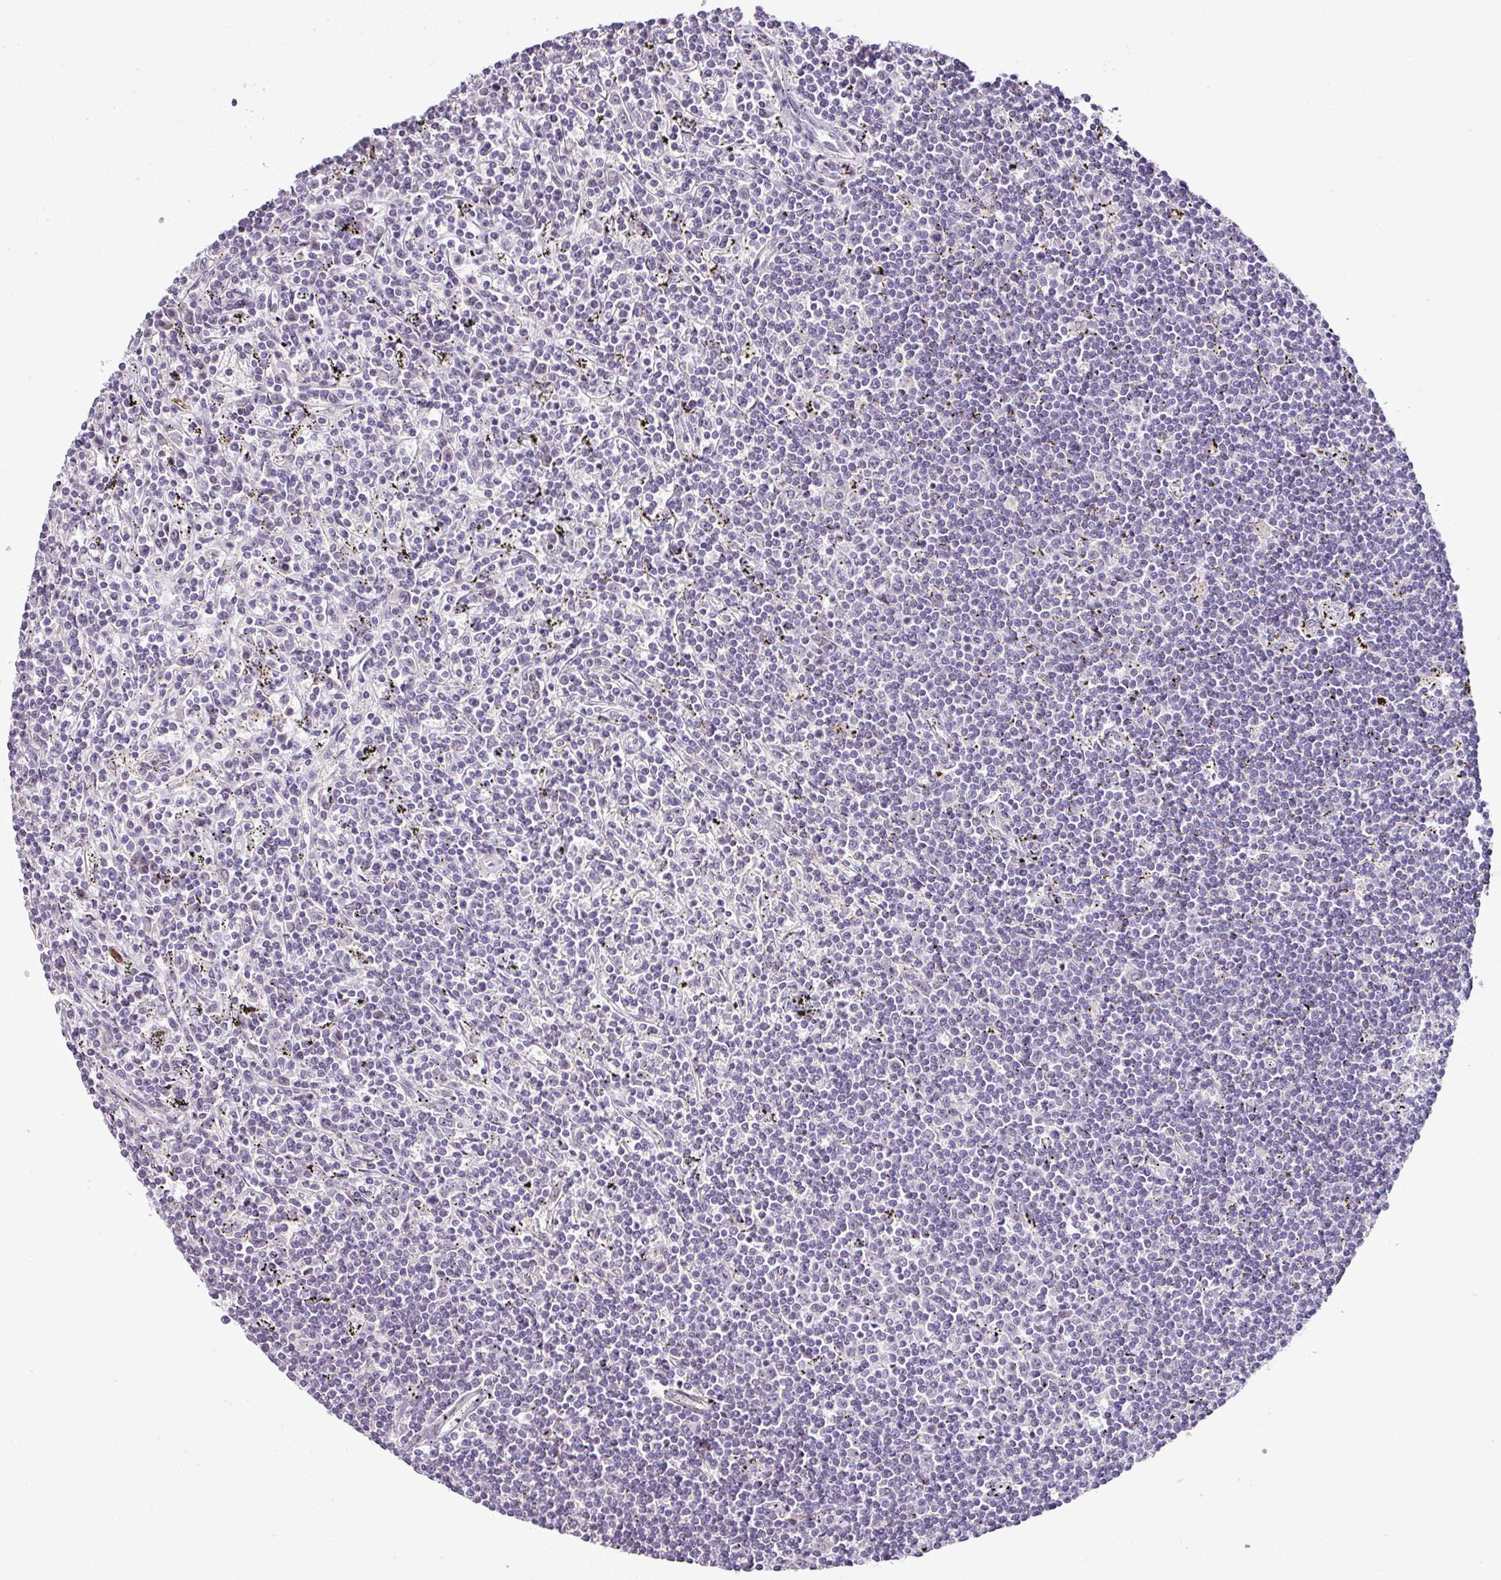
{"staining": {"intensity": "negative", "quantity": "none", "location": "none"}, "tissue": "lymphoma", "cell_type": "Tumor cells", "image_type": "cancer", "snomed": [{"axis": "morphology", "description": "Malignant lymphoma, non-Hodgkin's type, Low grade"}, {"axis": "topography", "description": "Spleen"}], "caption": "DAB immunohistochemical staining of lymphoma displays no significant positivity in tumor cells. (Stains: DAB (3,3'-diaminobenzidine) immunohistochemistry with hematoxylin counter stain, Microscopy: brightfield microscopy at high magnification).", "gene": "TEX30", "patient": {"sex": "male", "age": 76}}